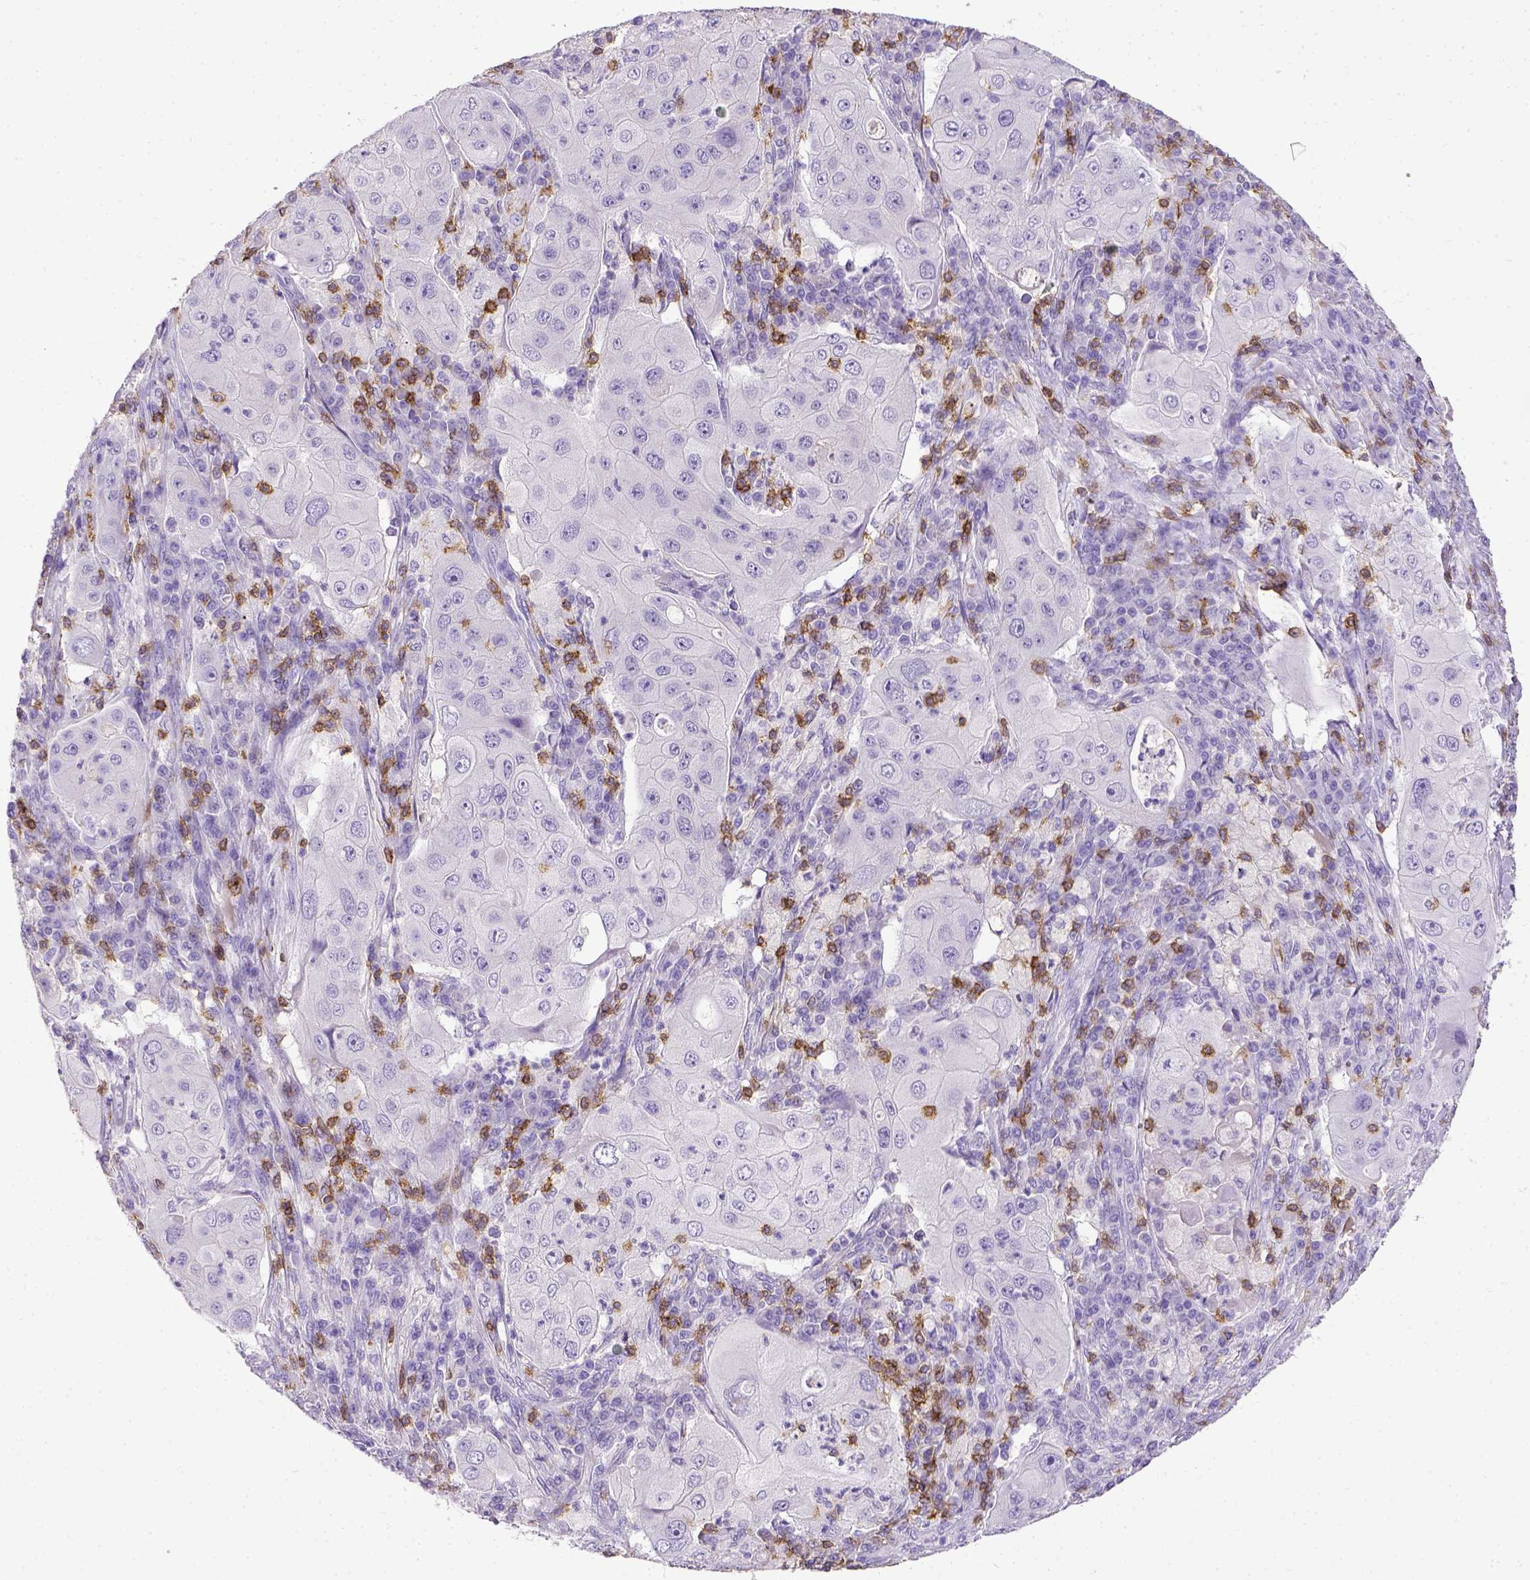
{"staining": {"intensity": "negative", "quantity": "none", "location": "none"}, "tissue": "lung cancer", "cell_type": "Tumor cells", "image_type": "cancer", "snomed": [{"axis": "morphology", "description": "Squamous cell carcinoma, NOS"}, {"axis": "topography", "description": "Lung"}], "caption": "IHC of human squamous cell carcinoma (lung) displays no expression in tumor cells.", "gene": "CD3E", "patient": {"sex": "female", "age": 59}}